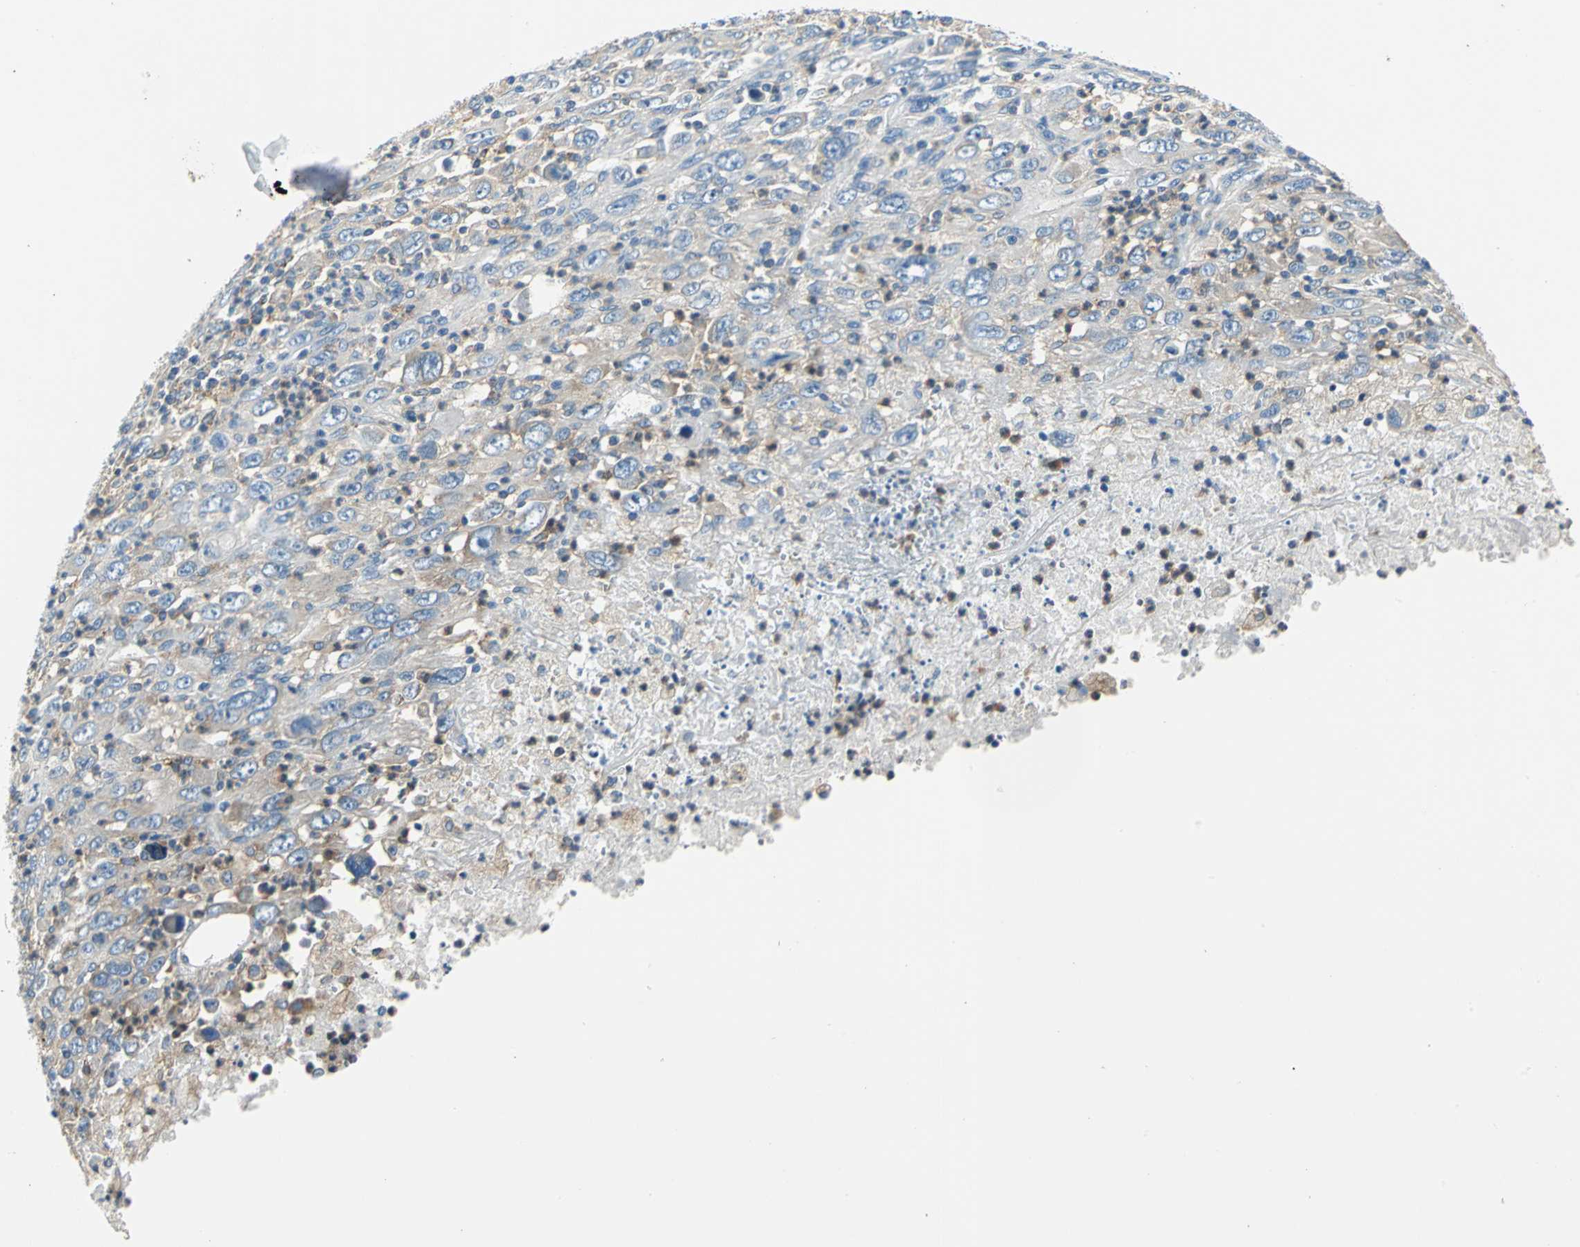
{"staining": {"intensity": "weak", "quantity": "25%-75%", "location": "cytoplasmic/membranous"}, "tissue": "melanoma", "cell_type": "Tumor cells", "image_type": "cancer", "snomed": [{"axis": "morphology", "description": "Malignant melanoma, Metastatic site"}, {"axis": "topography", "description": "Skin"}], "caption": "Immunohistochemical staining of human melanoma displays low levels of weak cytoplasmic/membranous positivity in about 25%-75% of tumor cells. (DAB (3,3'-diaminobenzidine) IHC, brown staining for protein, blue staining for nuclei).", "gene": "TRIM25", "patient": {"sex": "female", "age": 56}}